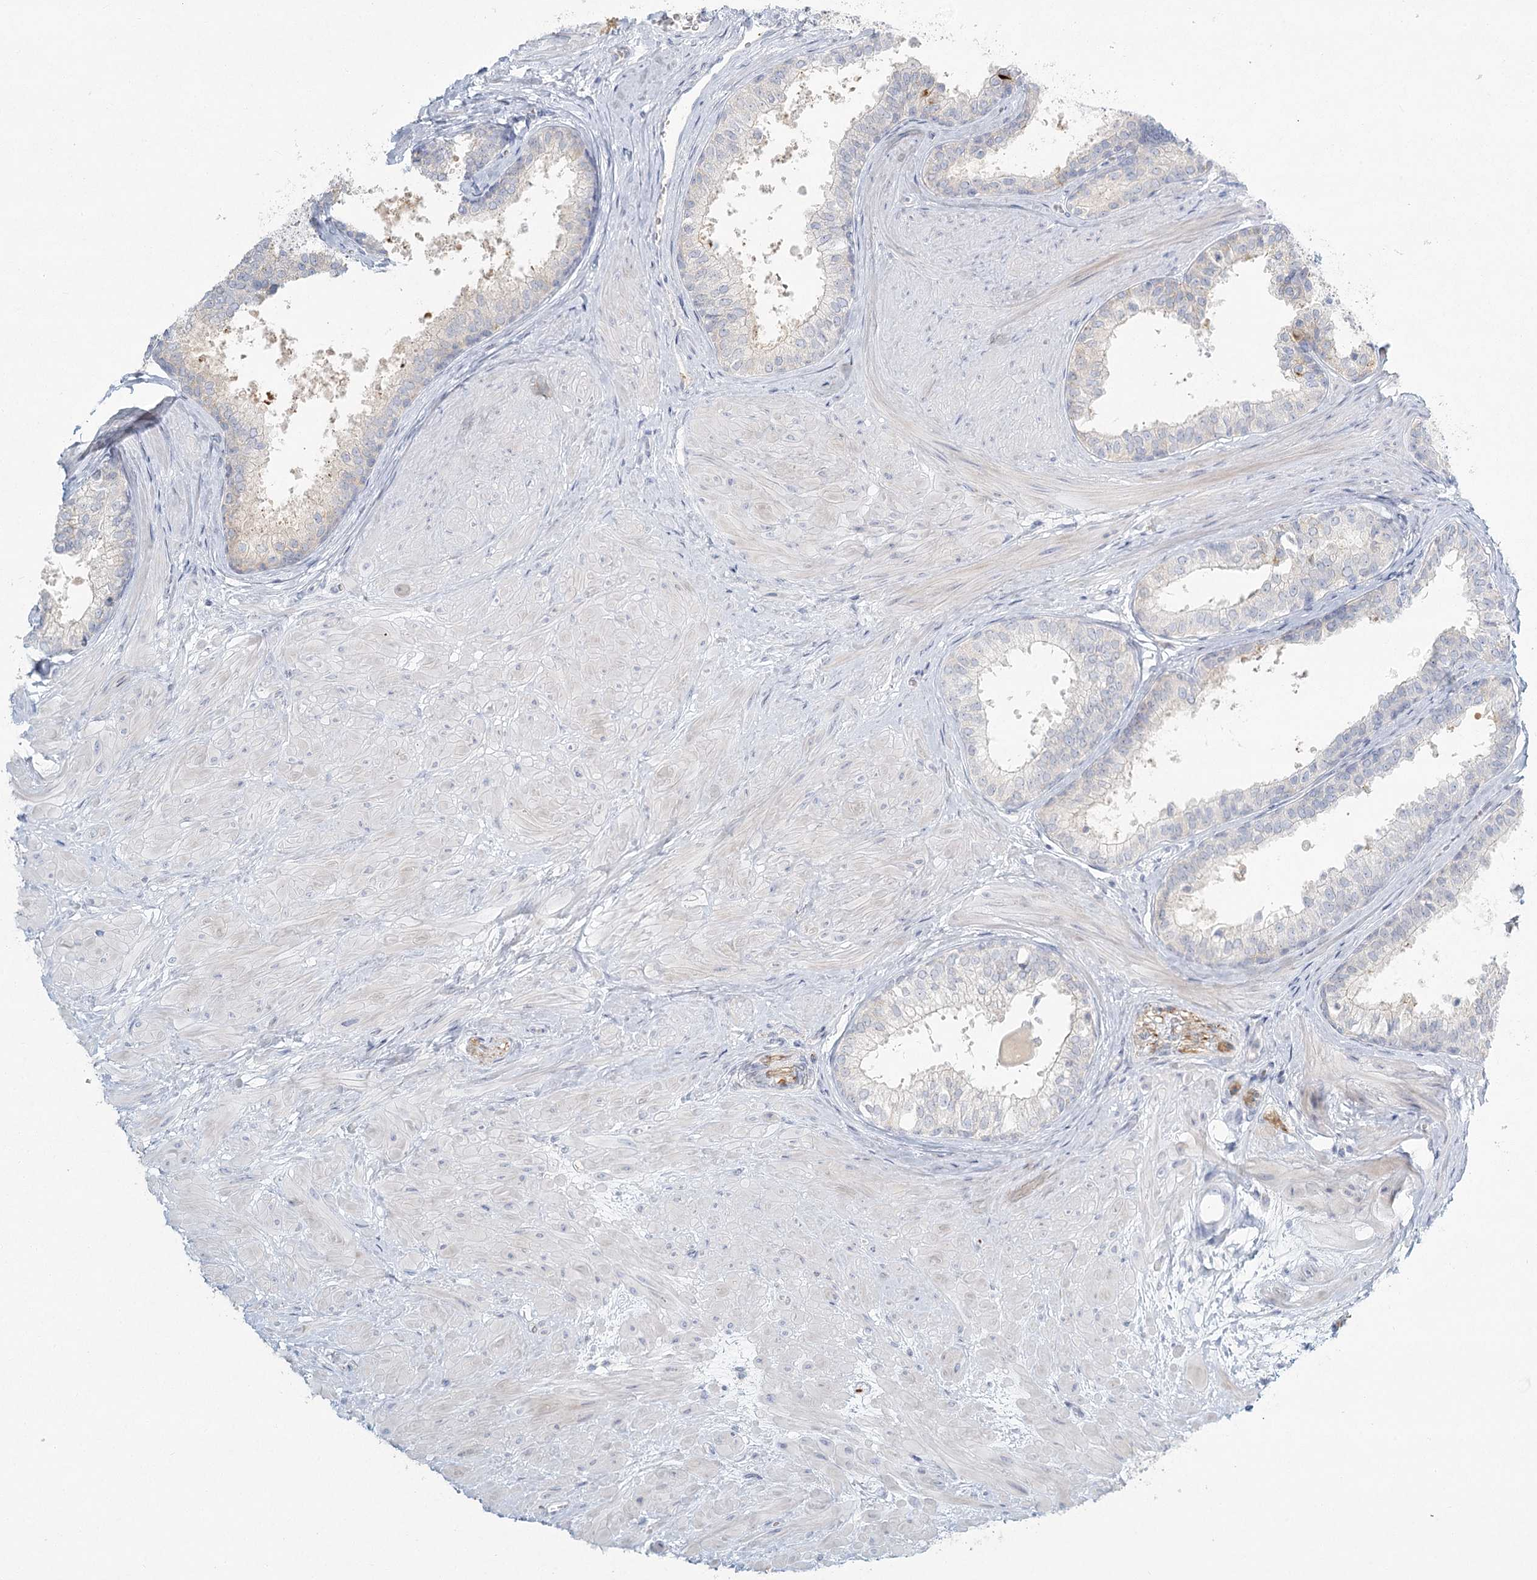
{"staining": {"intensity": "moderate", "quantity": "<25%", "location": "cytoplasmic/membranous"}, "tissue": "prostate", "cell_type": "Glandular cells", "image_type": "normal", "snomed": [{"axis": "morphology", "description": "Normal tissue, NOS"}, {"axis": "topography", "description": "Prostate"}], "caption": "Immunohistochemistry of unremarkable prostate exhibits low levels of moderate cytoplasmic/membranous staining in approximately <25% of glandular cells. Immunohistochemistry stains the protein of interest in brown and the nuclei are stained blue.", "gene": "LRP2BP", "patient": {"sex": "male", "age": 48}}